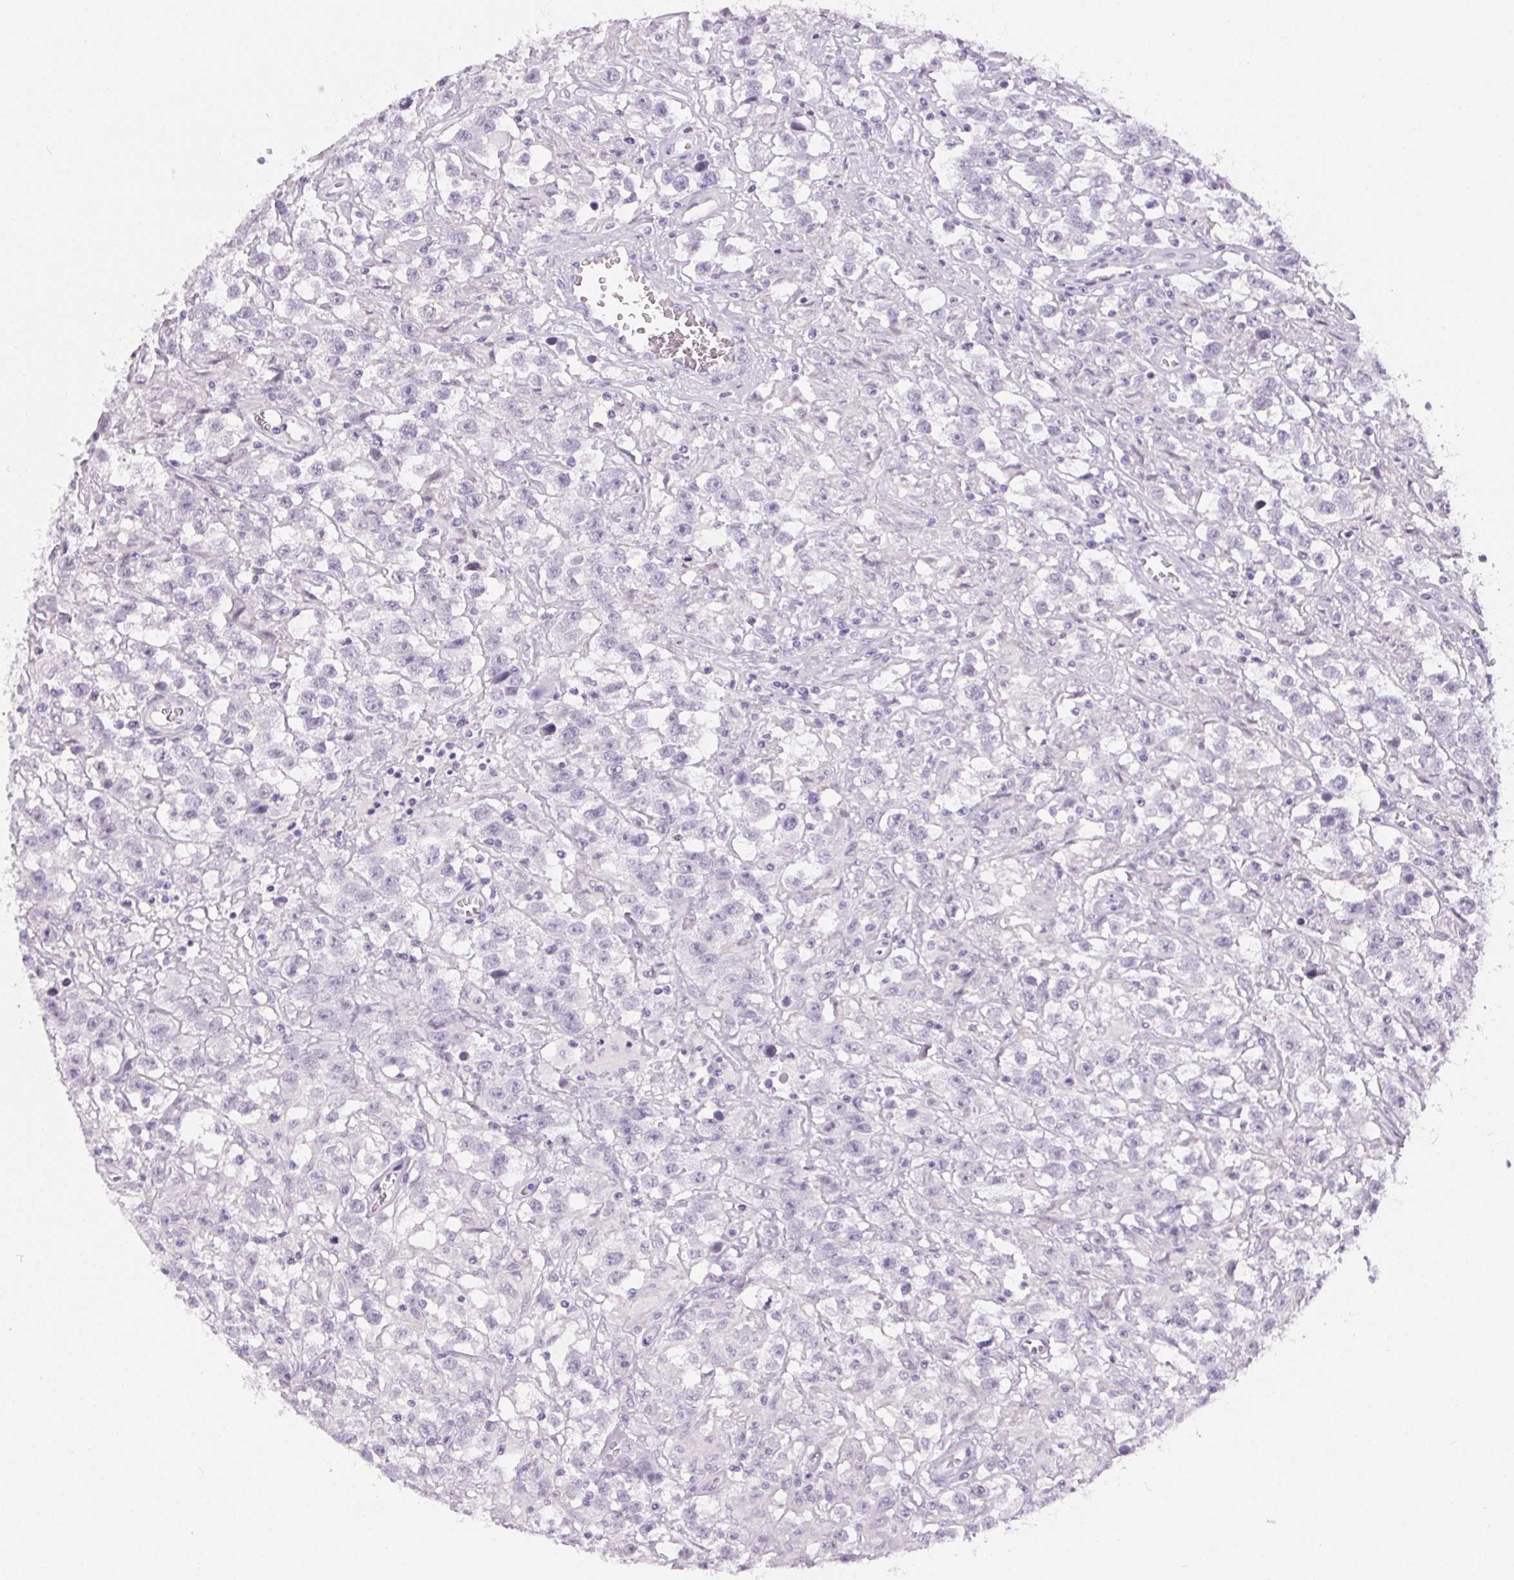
{"staining": {"intensity": "negative", "quantity": "none", "location": "none"}, "tissue": "testis cancer", "cell_type": "Tumor cells", "image_type": "cancer", "snomed": [{"axis": "morphology", "description": "Seminoma, NOS"}, {"axis": "topography", "description": "Testis"}], "caption": "A micrograph of testis cancer stained for a protein displays no brown staining in tumor cells.", "gene": "CADPS", "patient": {"sex": "male", "age": 43}}